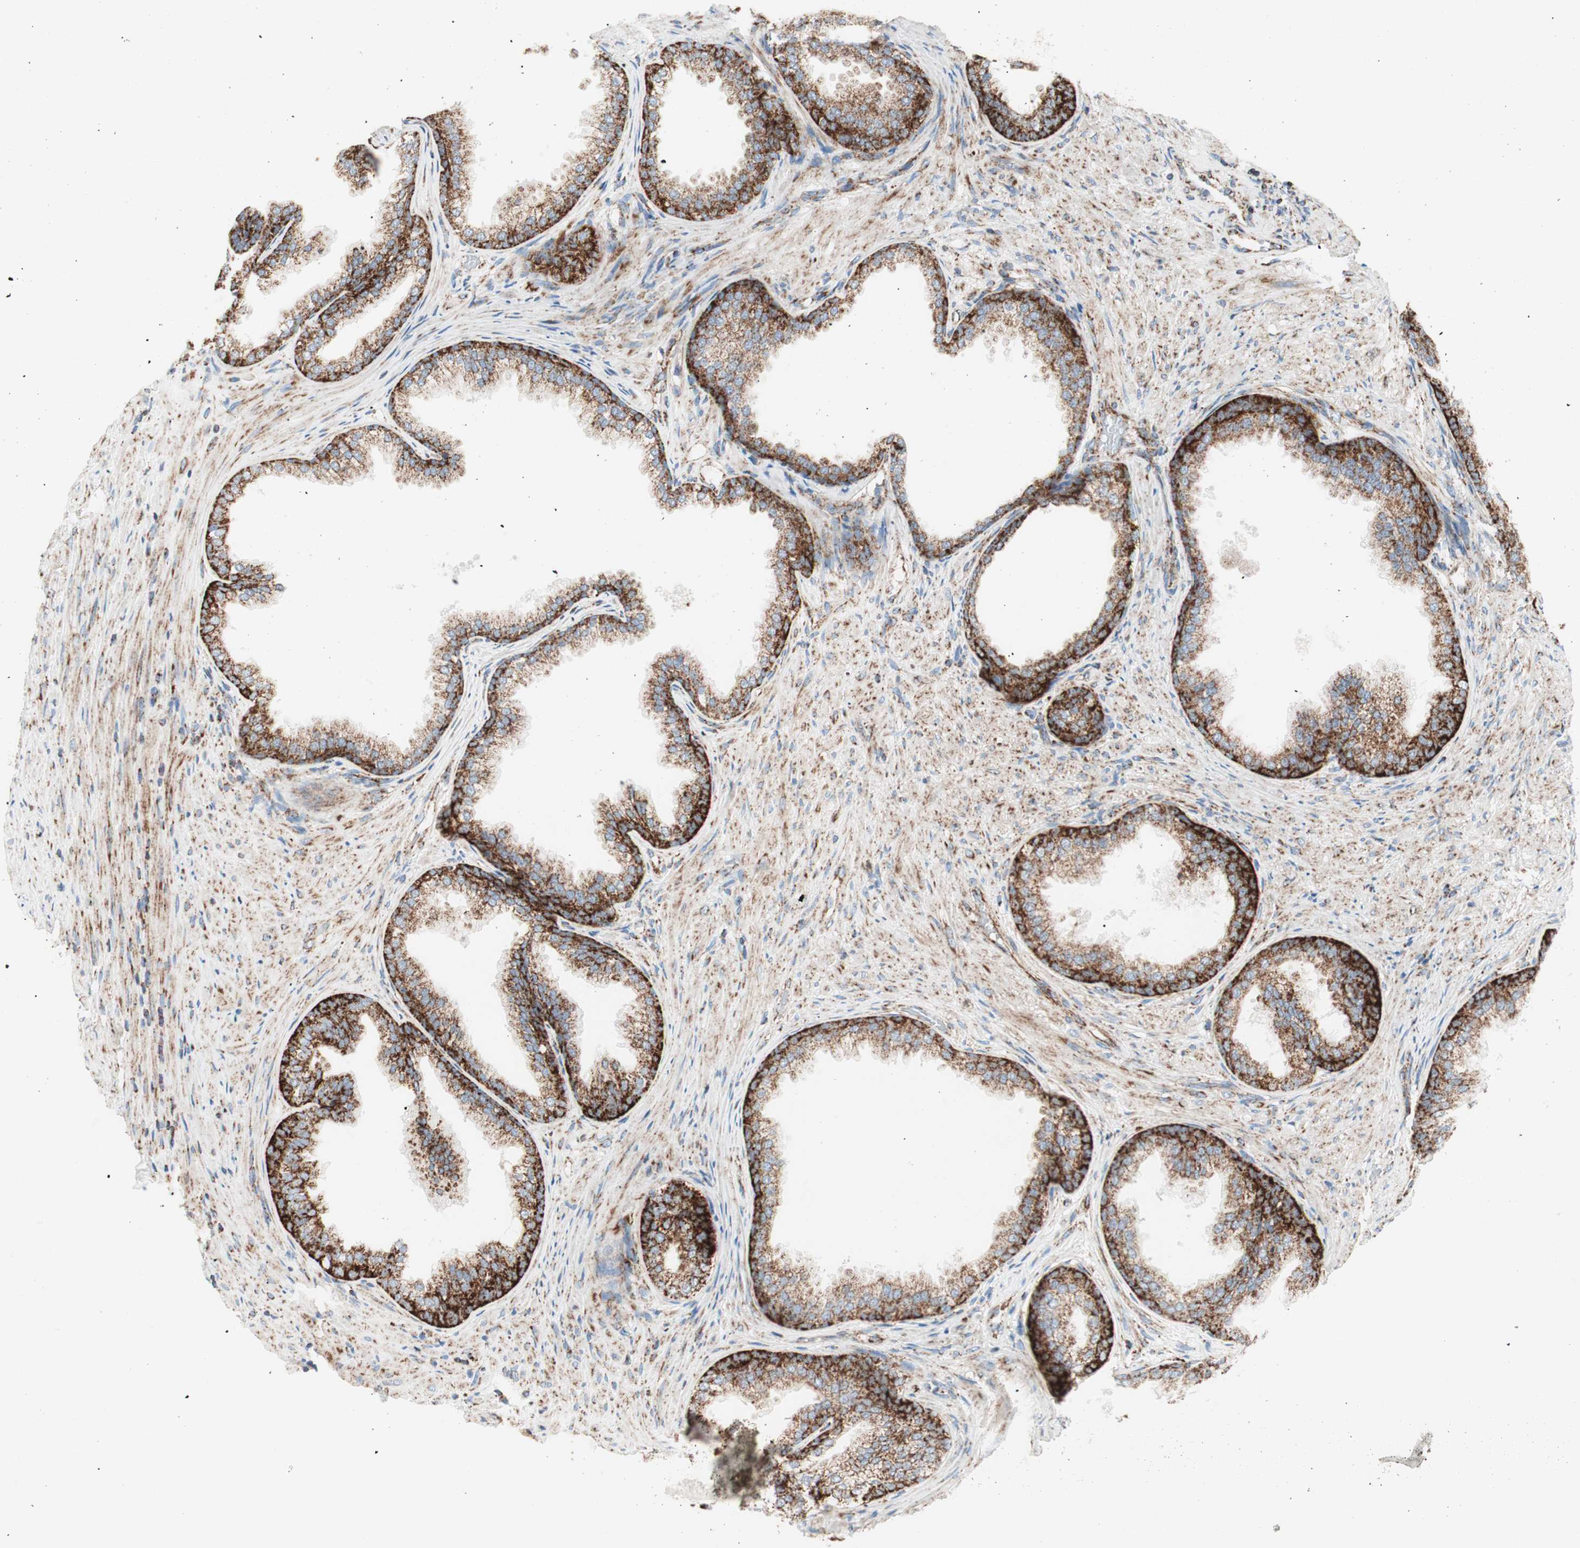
{"staining": {"intensity": "strong", "quantity": ">75%", "location": "cytoplasmic/membranous"}, "tissue": "prostate", "cell_type": "Glandular cells", "image_type": "normal", "snomed": [{"axis": "morphology", "description": "Normal tissue, NOS"}, {"axis": "topography", "description": "Prostate"}], "caption": "A high amount of strong cytoplasmic/membranous positivity is present in about >75% of glandular cells in unremarkable prostate. (DAB = brown stain, brightfield microscopy at high magnification).", "gene": "TOMM20", "patient": {"sex": "male", "age": 76}}